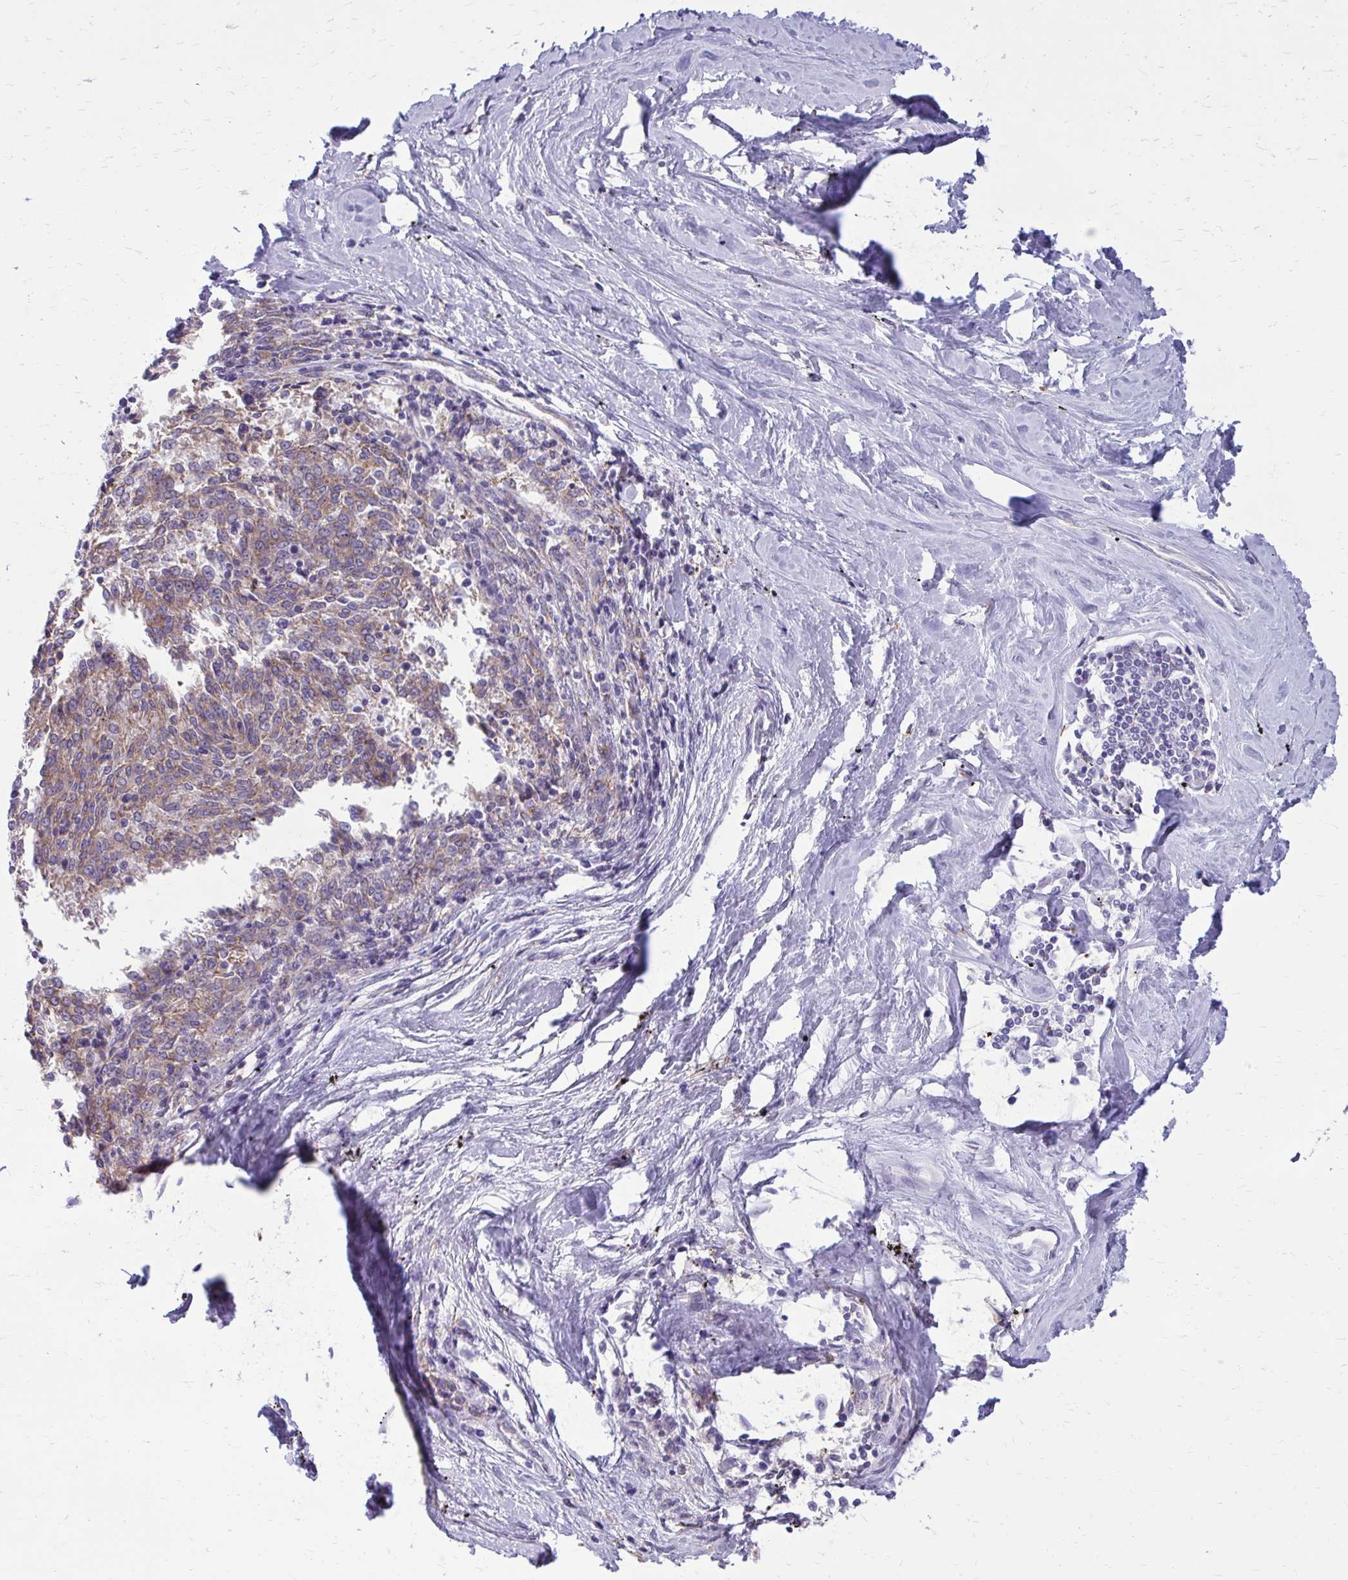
{"staining": {"intensity": "weak", "quantity": "<25%", "location": "cytoplasmic/membranous"}, "tissue": "melanoma", "cell_type": "Tumor cells", "image_type": "cancer", "snomed": [{"axis": "morphology", "description": "Malignant melanoma, NOS"}, {"axis": "topography", "description": "Skin"}], "caption": "Histopathology image shows no protein staining in tumor cells of malignant melanoma tissue.", "gene": "CLTA", "patient": {"sex": "female", "age": 72}}